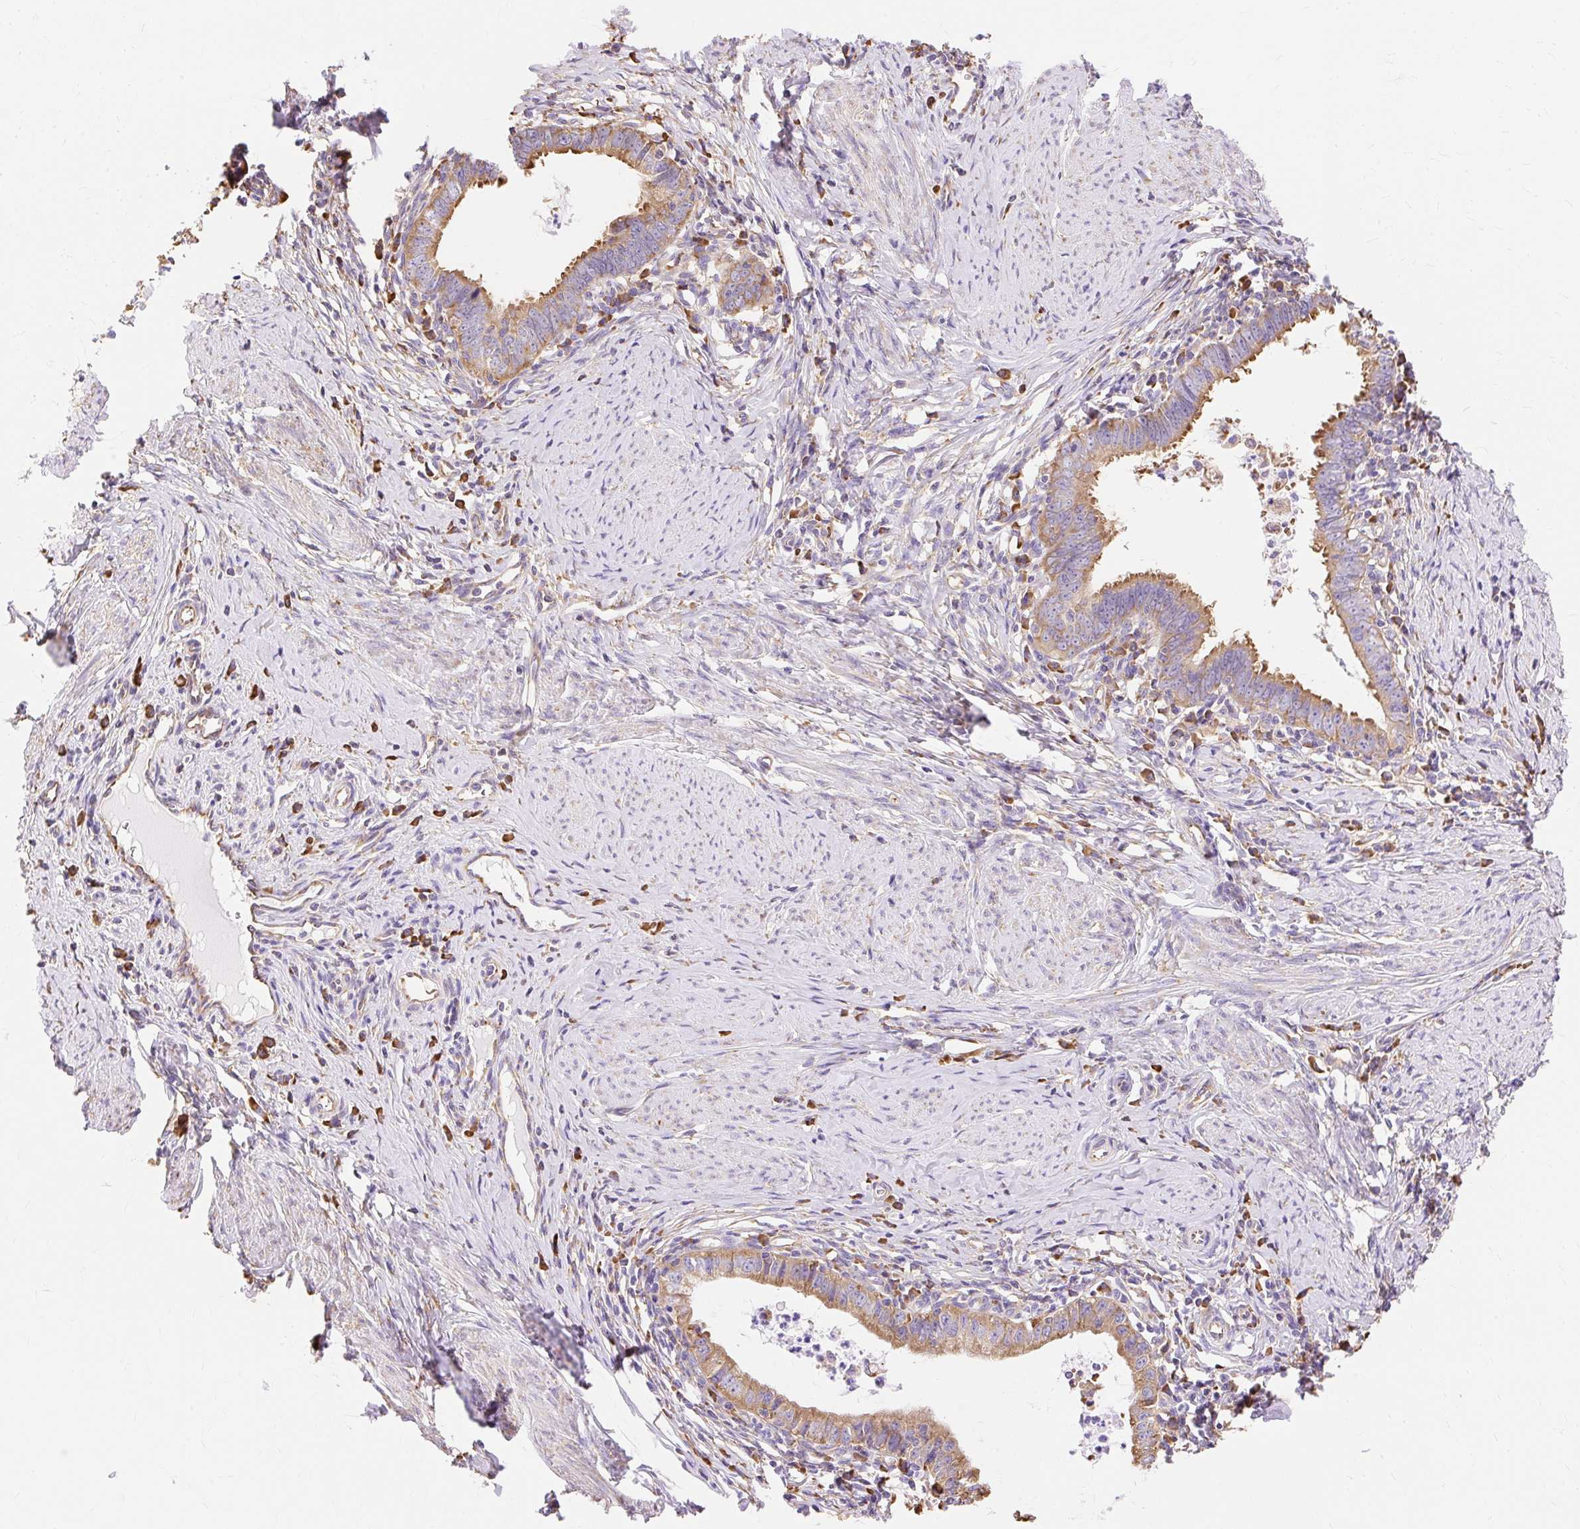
{"staining": {"intensity": "moderate", "quantity": ">75%", "location": "cytoplasmic/membranous"}, "tissue": "cervical cancer", "cell_type": "Tumor cells", "image_type": "cancer", "snomed": [{"axis": "morphology", "description": "Adenocarcinoma, NOS"}, {"axis": "topography", "description": "Cervix"}], "caption": "The image exhibits staining of cervical cancer, revealing moderate cytoplasmic/membranous protein staining (brown color) within tumor cells.", "gene": "RPS17", "patient": {"sex": "female", "age": 36}}